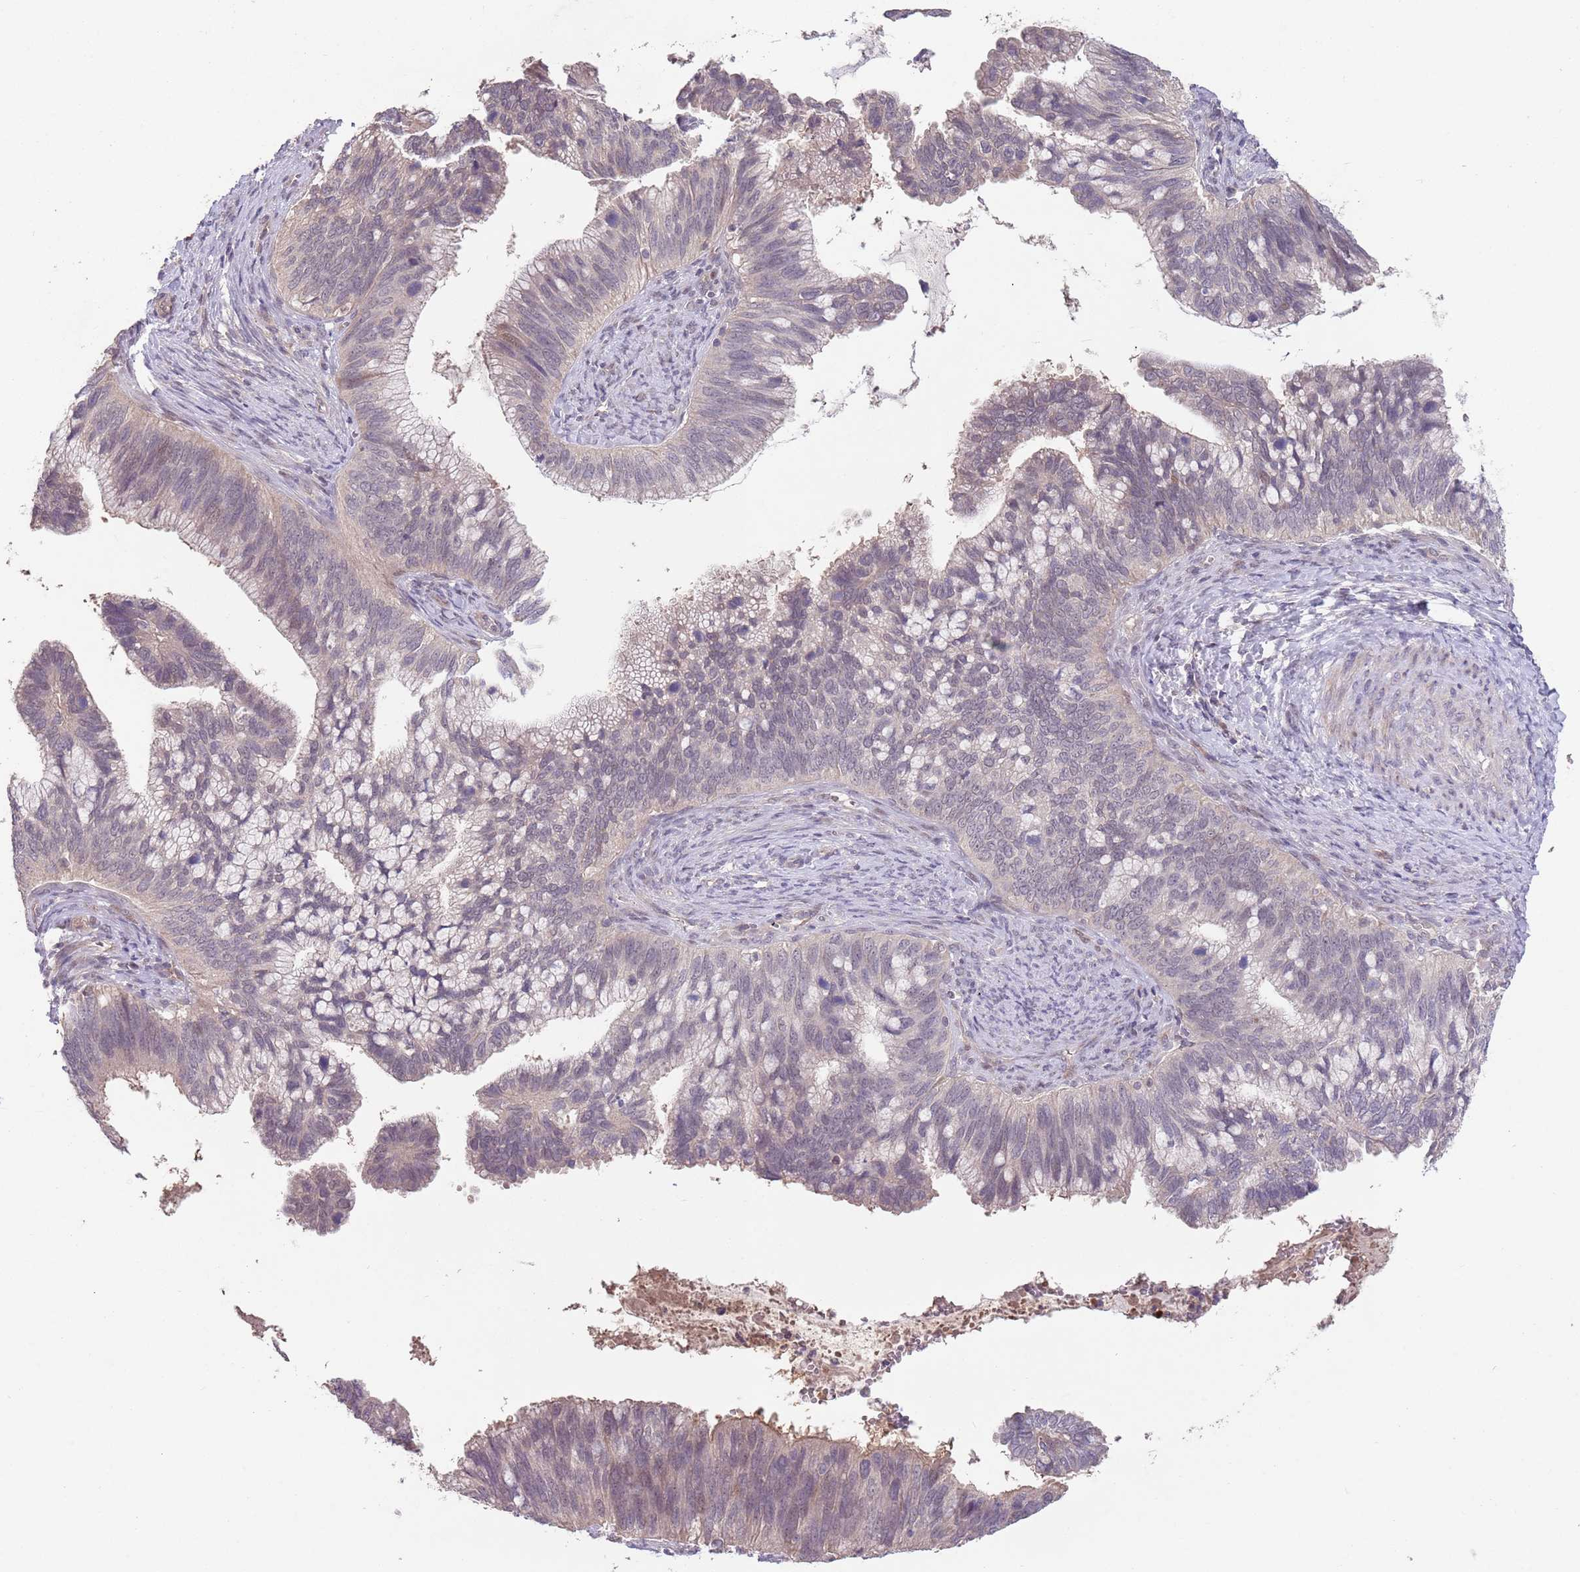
{"staining": {"intensity": "weak", "quantity": "<25%", "location": "cytoplasmic/membranous"}, "tissue": "cervical cancer", "cell_type": "Tumor cells", "image_type": "cancer", "snomed": [{"axis": "morphology", "description": "Adenocarcinoma, NOS"}, {"axis": "topography", "description": "Cervix"}], "caption": "This is a image of immunohistochemistry (IHC) staining of cervical adenocarcinoma, which shows no expression in tumor cells.", "gene": "MEI1", "patient": {"sex": "female", "age": 42}}